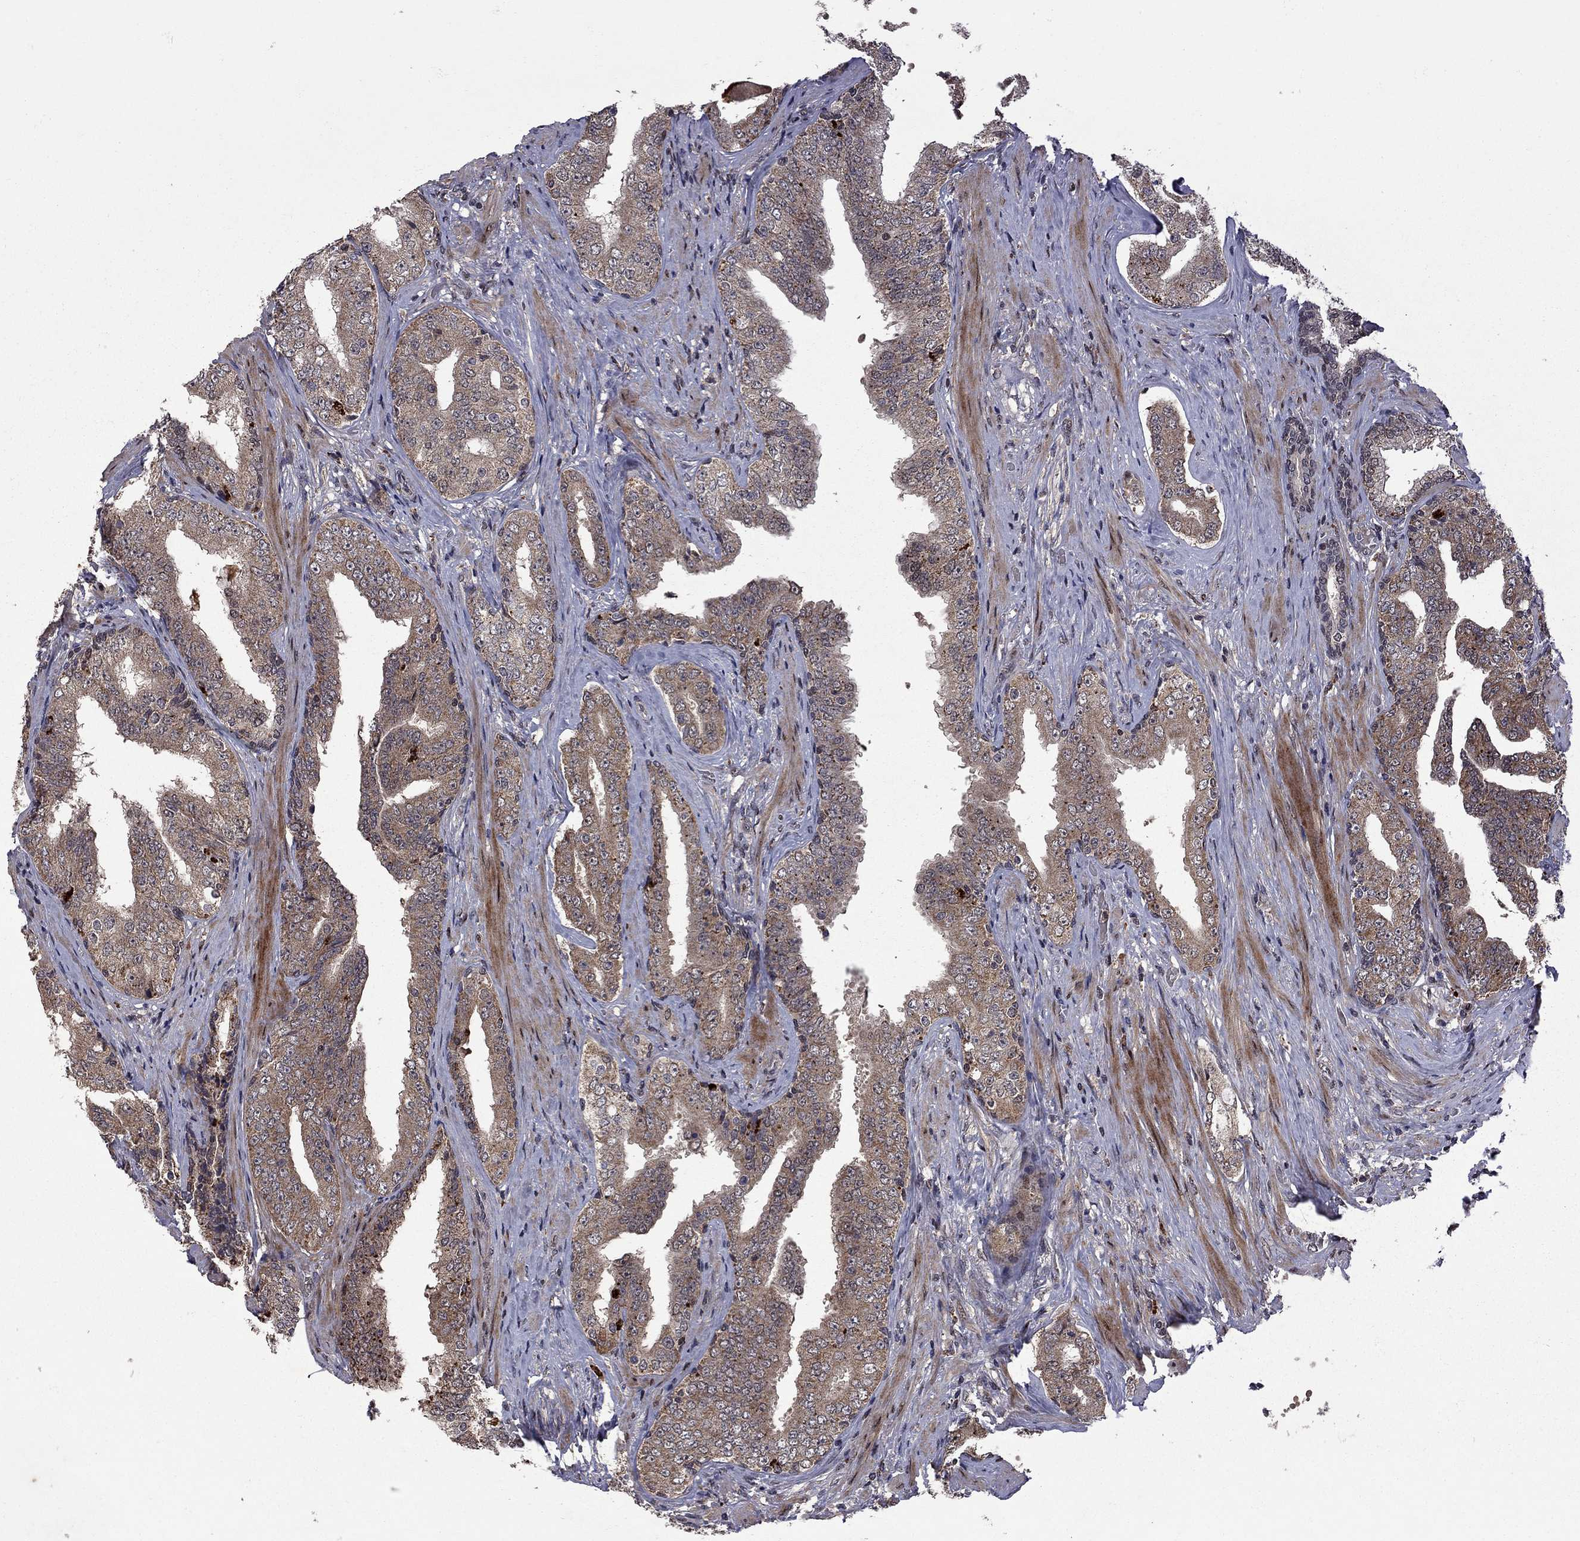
{"staining": {"intensity": "moderate", "quantity": "25%-75%", "location": "cytoplasmic/membranous"}, "tissue": "prostate cancer", "cell_type": "Tumor cells", "image_type": "cancer", "snomed": [{"axis": "morphology", "description": "Adenocarcinoma, Low grade"}, {"axis": "topography", "description": "Prostate and seminal vesicle, NOS"}], "caption": "Immunohistochemical staining of human prostate cancer (low-grade adenocarcinoma) displays medium levels of moderate cytoplasmic/membranous protein staining in about 25%-75% of tumor cells.", "gene": "IPP", "patient": {"sex": "male", "age": 61}}